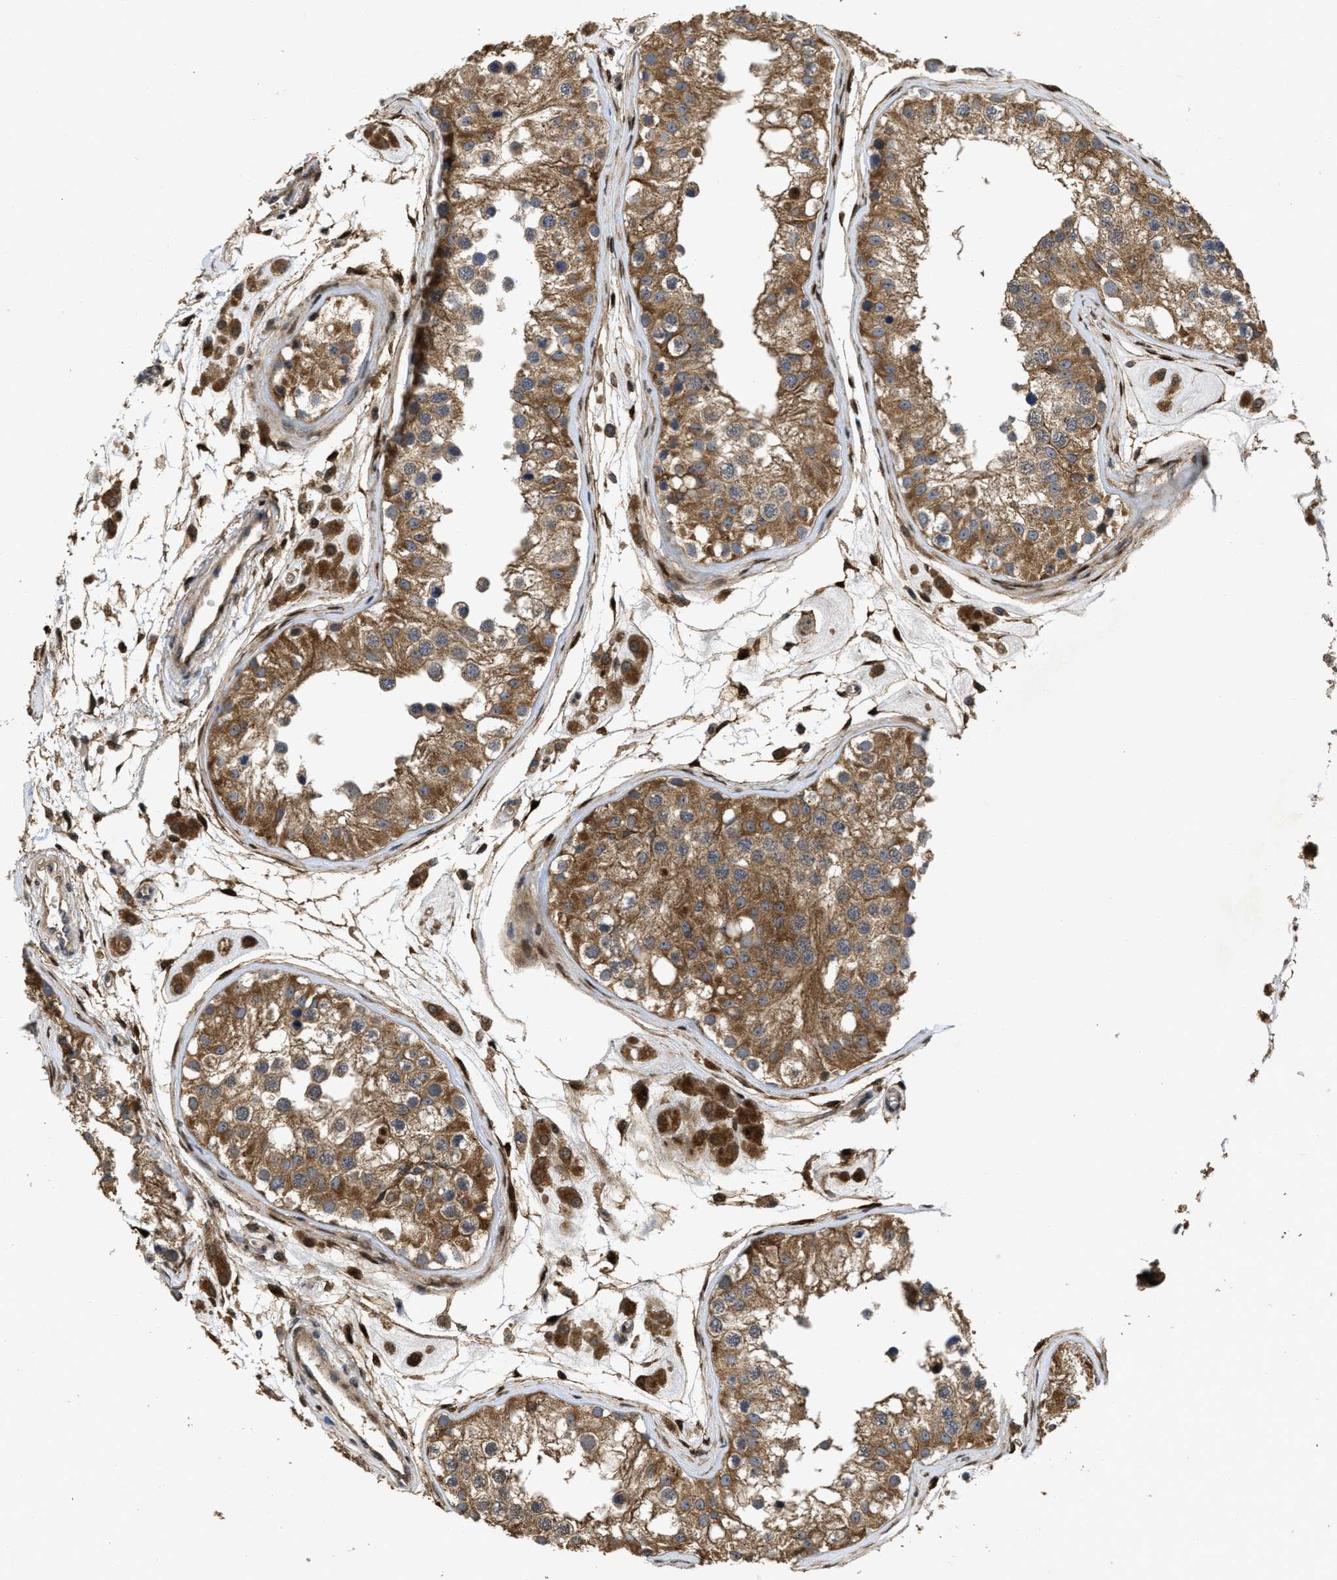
{"staining": {"intensity": "moderate", "quantity": ">75%", "location": "cytoplasmic/membranous"}, "tissue": "testis", "cell_type": "Cells in seminiferous ducts", "image_type": "normal", "snomed": [{"axis": "morphology", "description": "Normal tissue, NOS"}, {"axis": "morphology", "description": "Adenocarcinoma, metastatic, NOS"}, {"axis": "topography", "description": "Testis"}], "caption": "Protein staining shows moderate cytoplasmic/membranous staining in approximately >75% of cells in seminiferous ducts in benign testis. (DAB IHC with brightfield microscopy, high magnification).", "gene": "CBR3", "patient": {"sex": "male", "age": 26}}